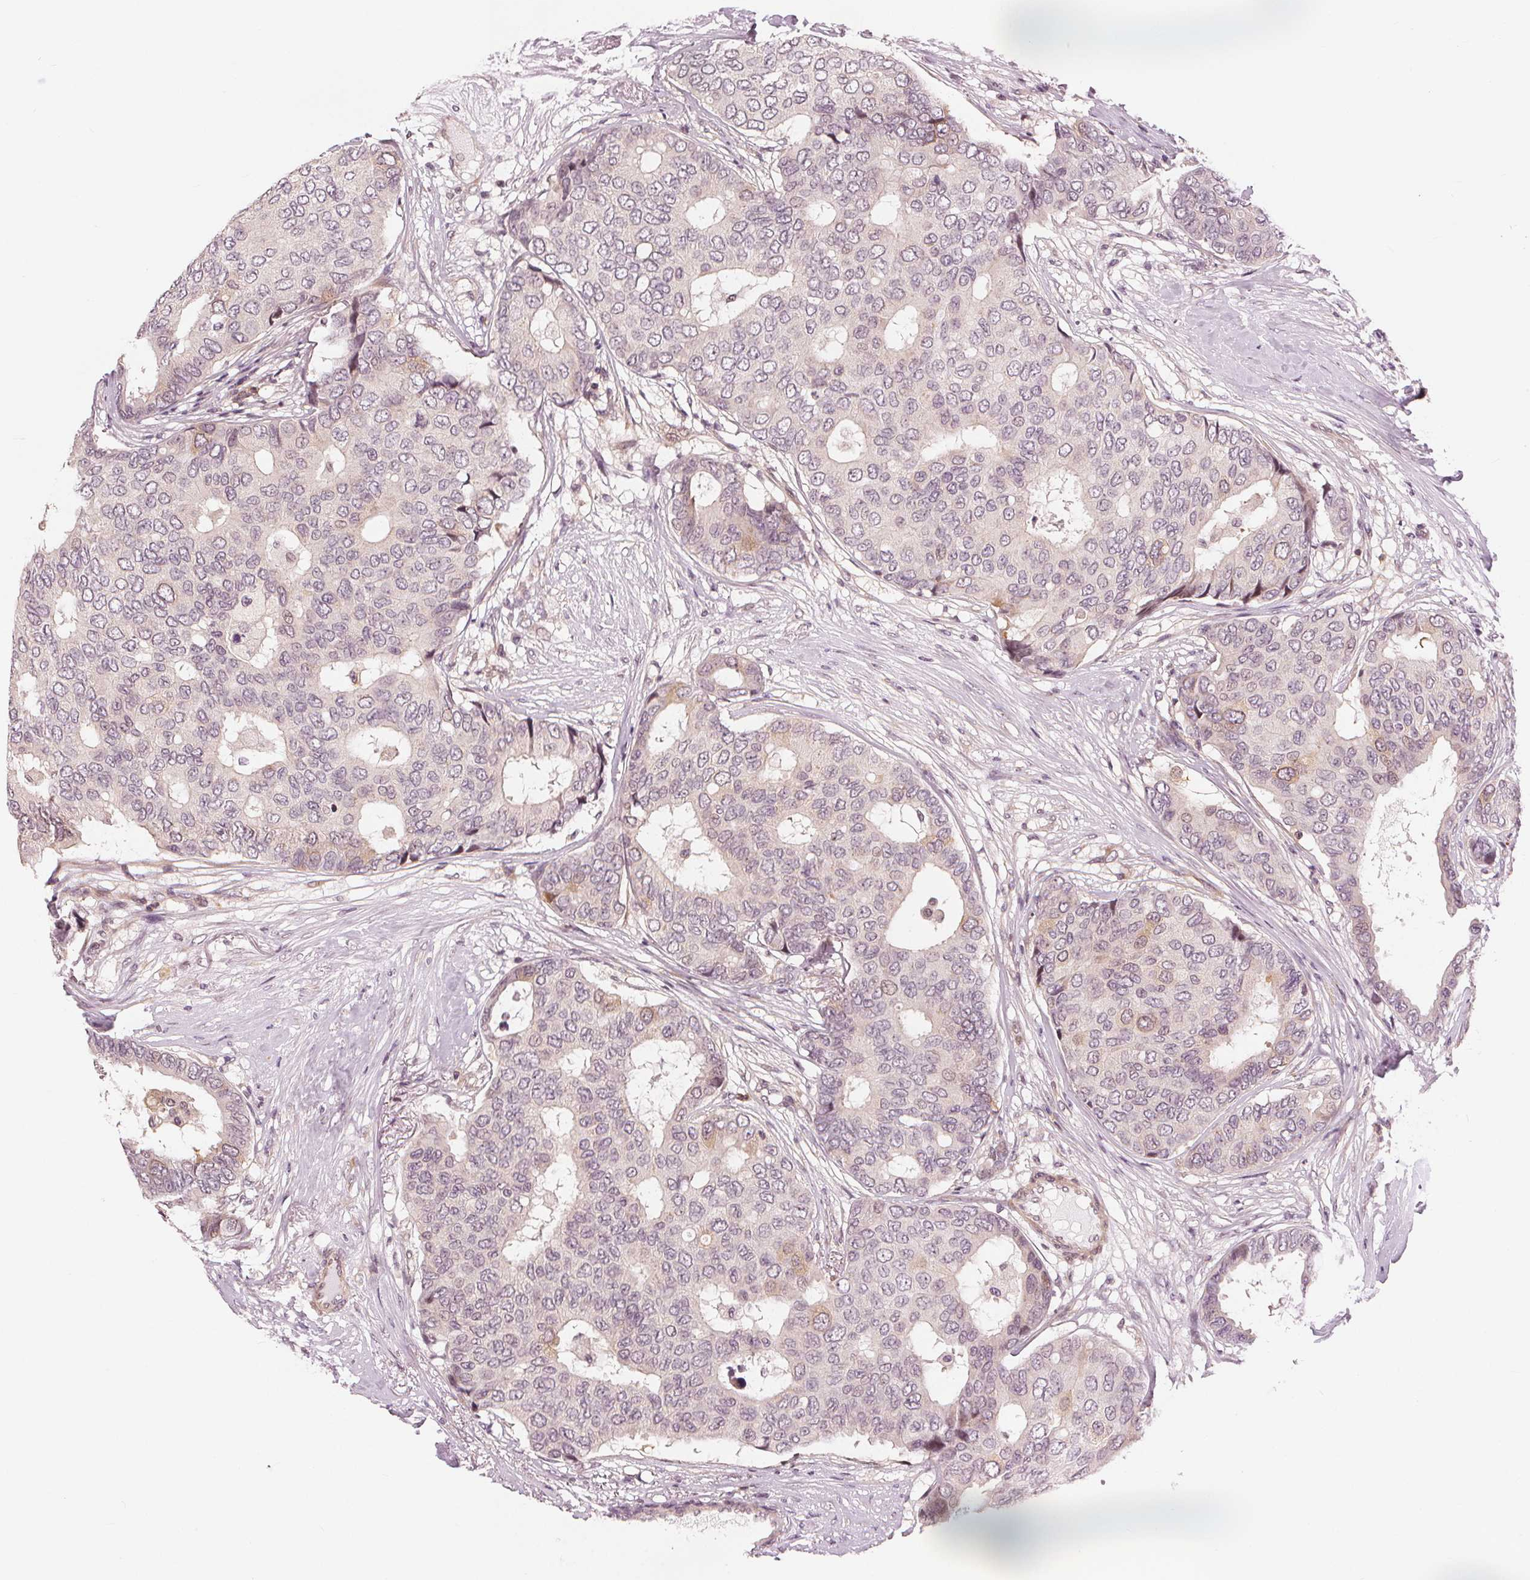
{"staining": {"intensity": "negative", "quantity": "none", "location": "none"}, "tissue": "breast cancer", "cell_type": "Tumor cells", "image_type": "cancer", "snomed": [{"axis": "morphology", "description": "Duct carcinoma"}, {"axis": "topography", "description": "Breast"}], "caption": "This is an IHC histopathology image of human breast infiltrating ductal carcinoma. There is no positivity in tumor cells.", "gene": "SLC34A1", "patient": {"sex": "female", "age": 75}}